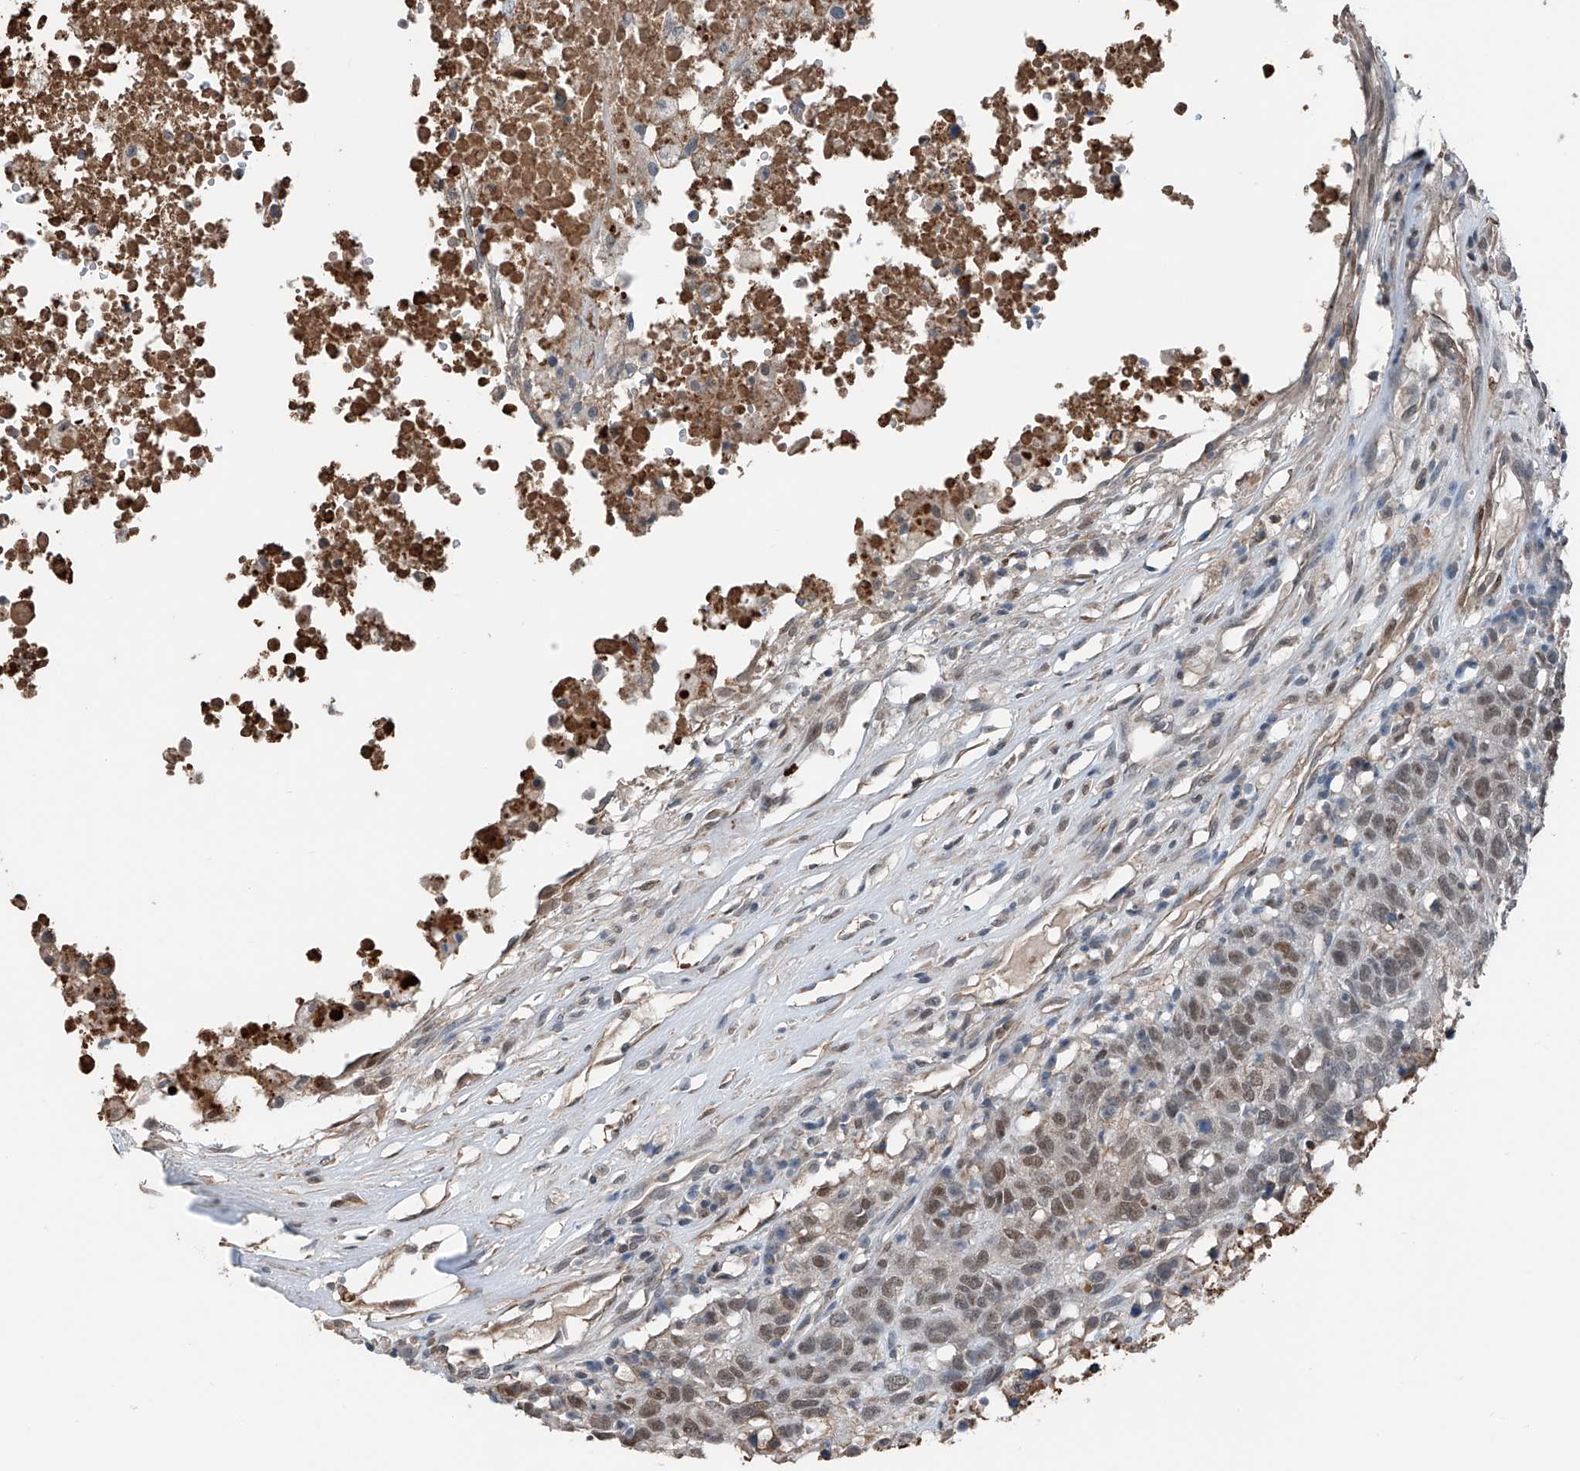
{"staining": {"intensity": "moderate", "quantity": "25%-75%", "location": "nuclear"}, "tissue": "head and neck cancer", "cell_type": "Tumor cells", "image_type": "cancer", "snomed": [{"axis": "morphology", "description": "Squamous cell carcinoma, NOS"}, {"axis": "topography", "description": "Head-Neck"}], "caption": "Tumor cells reveal medium levels of moderate nuclear positivity in approximately 25%-75% of cells in head and neck cancer (squamous cell carcinoma).", "gene": "HSPA6", "patient": {"sex": "male", "age": 66}}